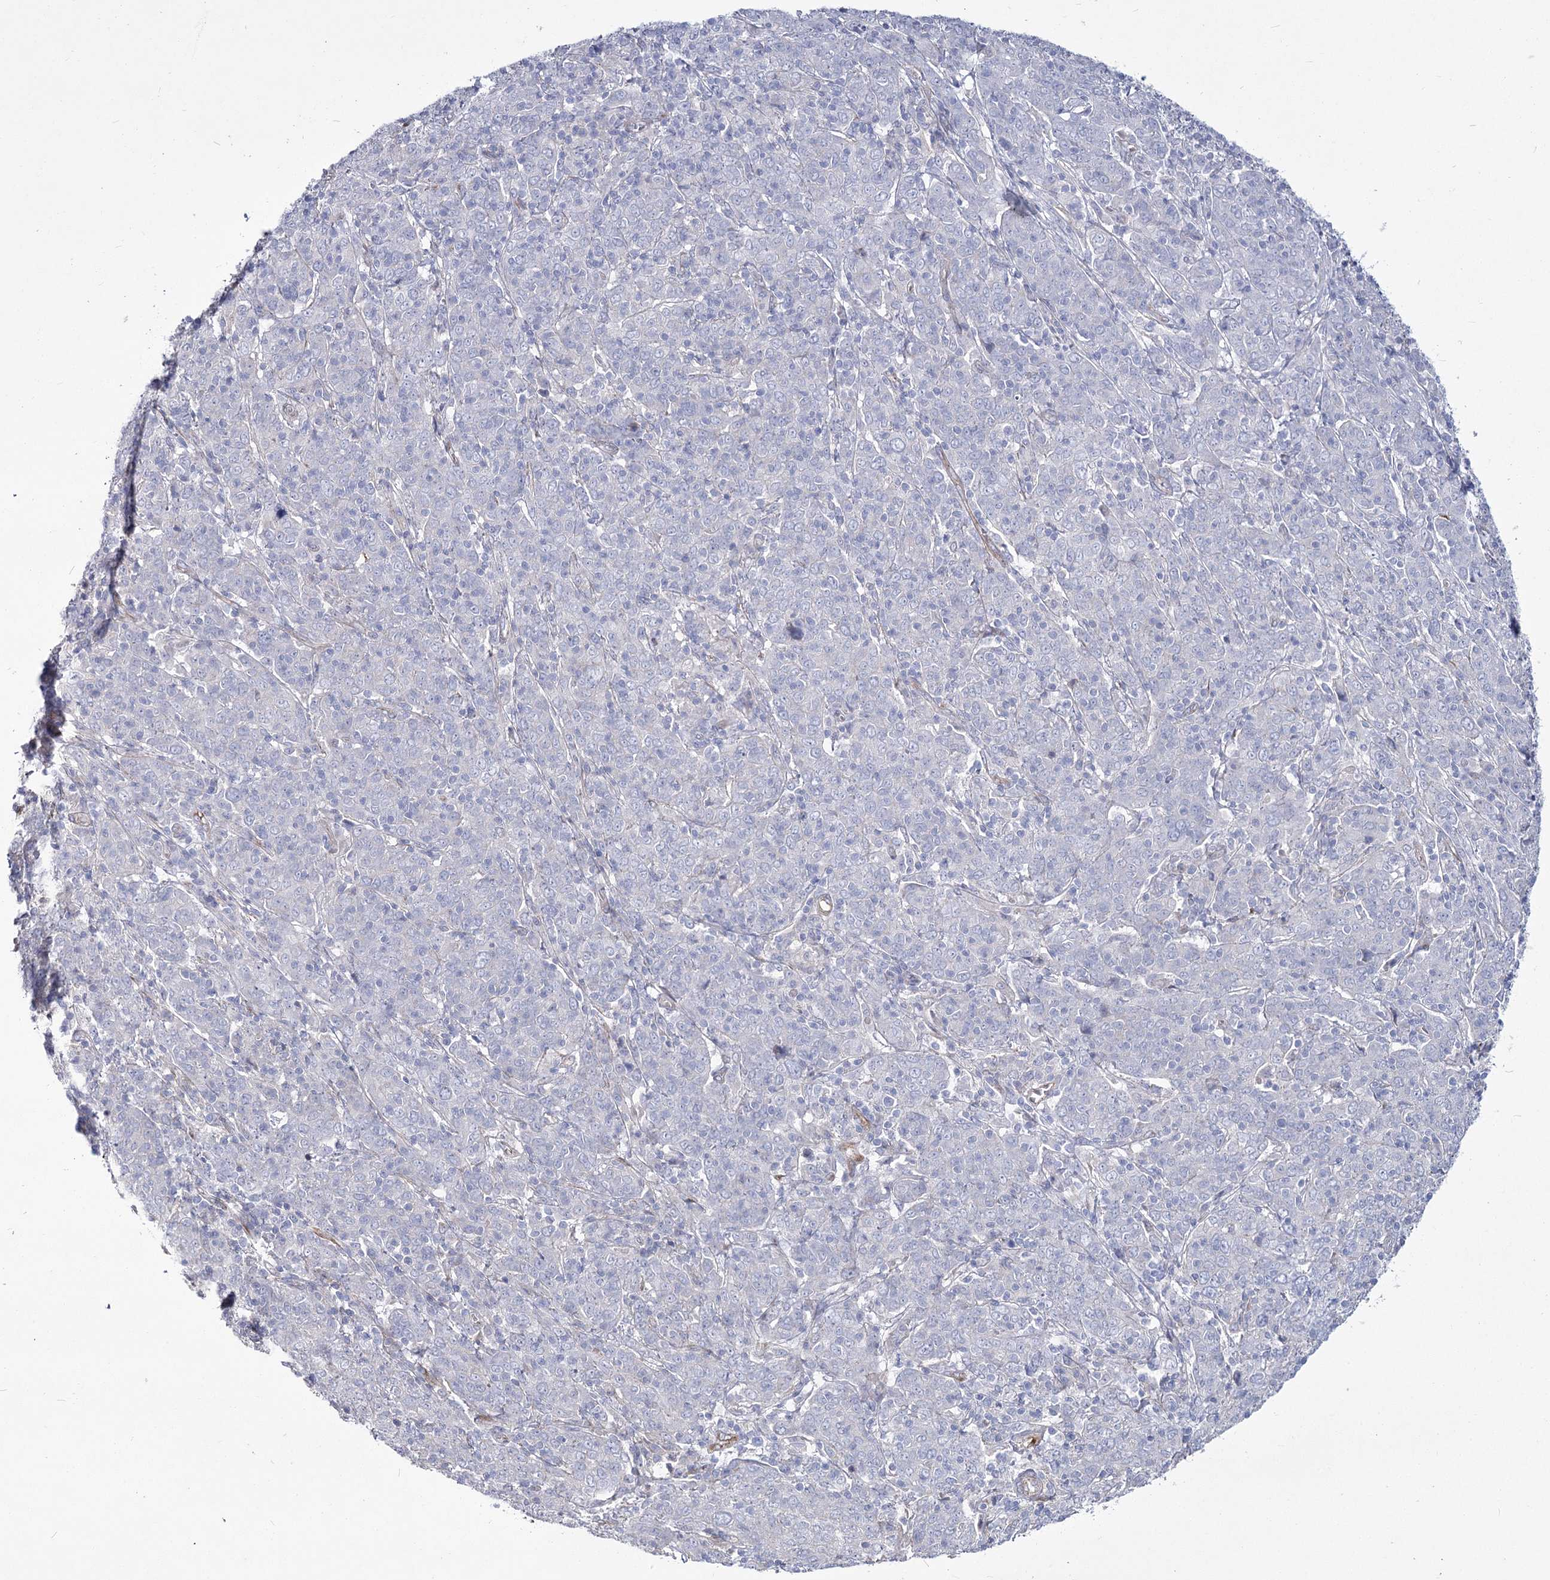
{"staining": {"intensity": "negative", "quantity": "none", "location": "none"}, "tissue": "cervical cancer", "cell_type": "Tumor cells", "image_type": "cancer", "snomed": [{"axis": "morphology", "description": "Squamous cell carcinoma, NOS"}, {"axis": "topography", "description": "Cervix"}], "caption": "IHC image of cervical cancer (squamous cell carcinoma) stained for a protein (brown), which reveals no positivity in tumor cells. The staining is performed using DAB (3,3'-diaminobenzidine) brown chromogen with nuclei counter-stained in using hematoxylin.", "gene": "ME3", "patient": {"sex": "female", "age": 67}}